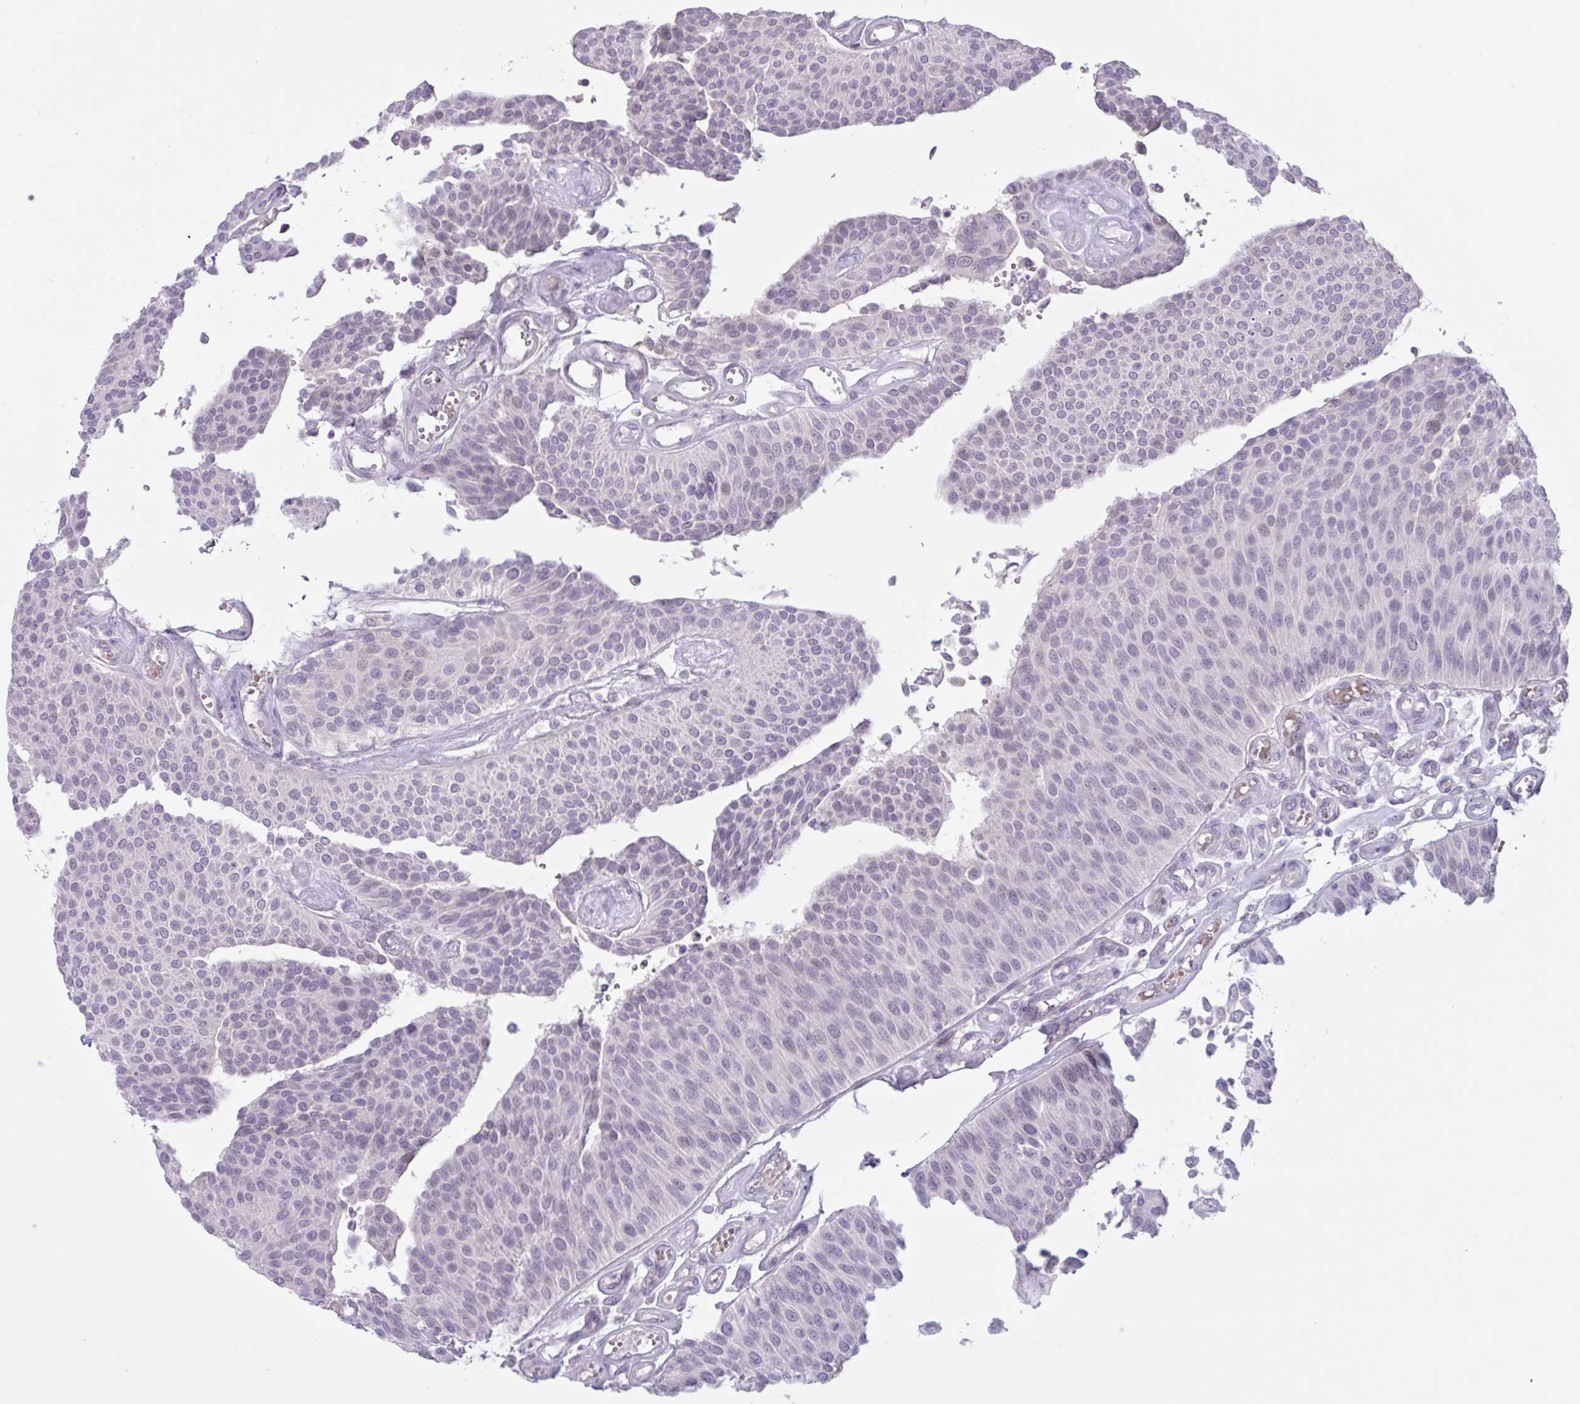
{"staining": {"intensity": "negative", "quantity": "none", "location": "none"}, "tissue": "urothelial cancer", "cell_type": "Tumor cells", "image_type": "cancer", "snomed": [{"axis": "morphology", "description": "Urothelial carcinoma, NOS"}, {"axis": "topography", "description": "Urinary bladder"}], "caption": "The photomicrograph displays no staining of tumor cells in urothelial cancer. Brightfield microscopy of immunohistochemistry stained with DAB (3,3'-diaminobenzidine) (brown) and hematoxylin (blue), captured at high magnification.", "gene": "RFPL4B", "patient": {"sex": "male", "age": 55}}